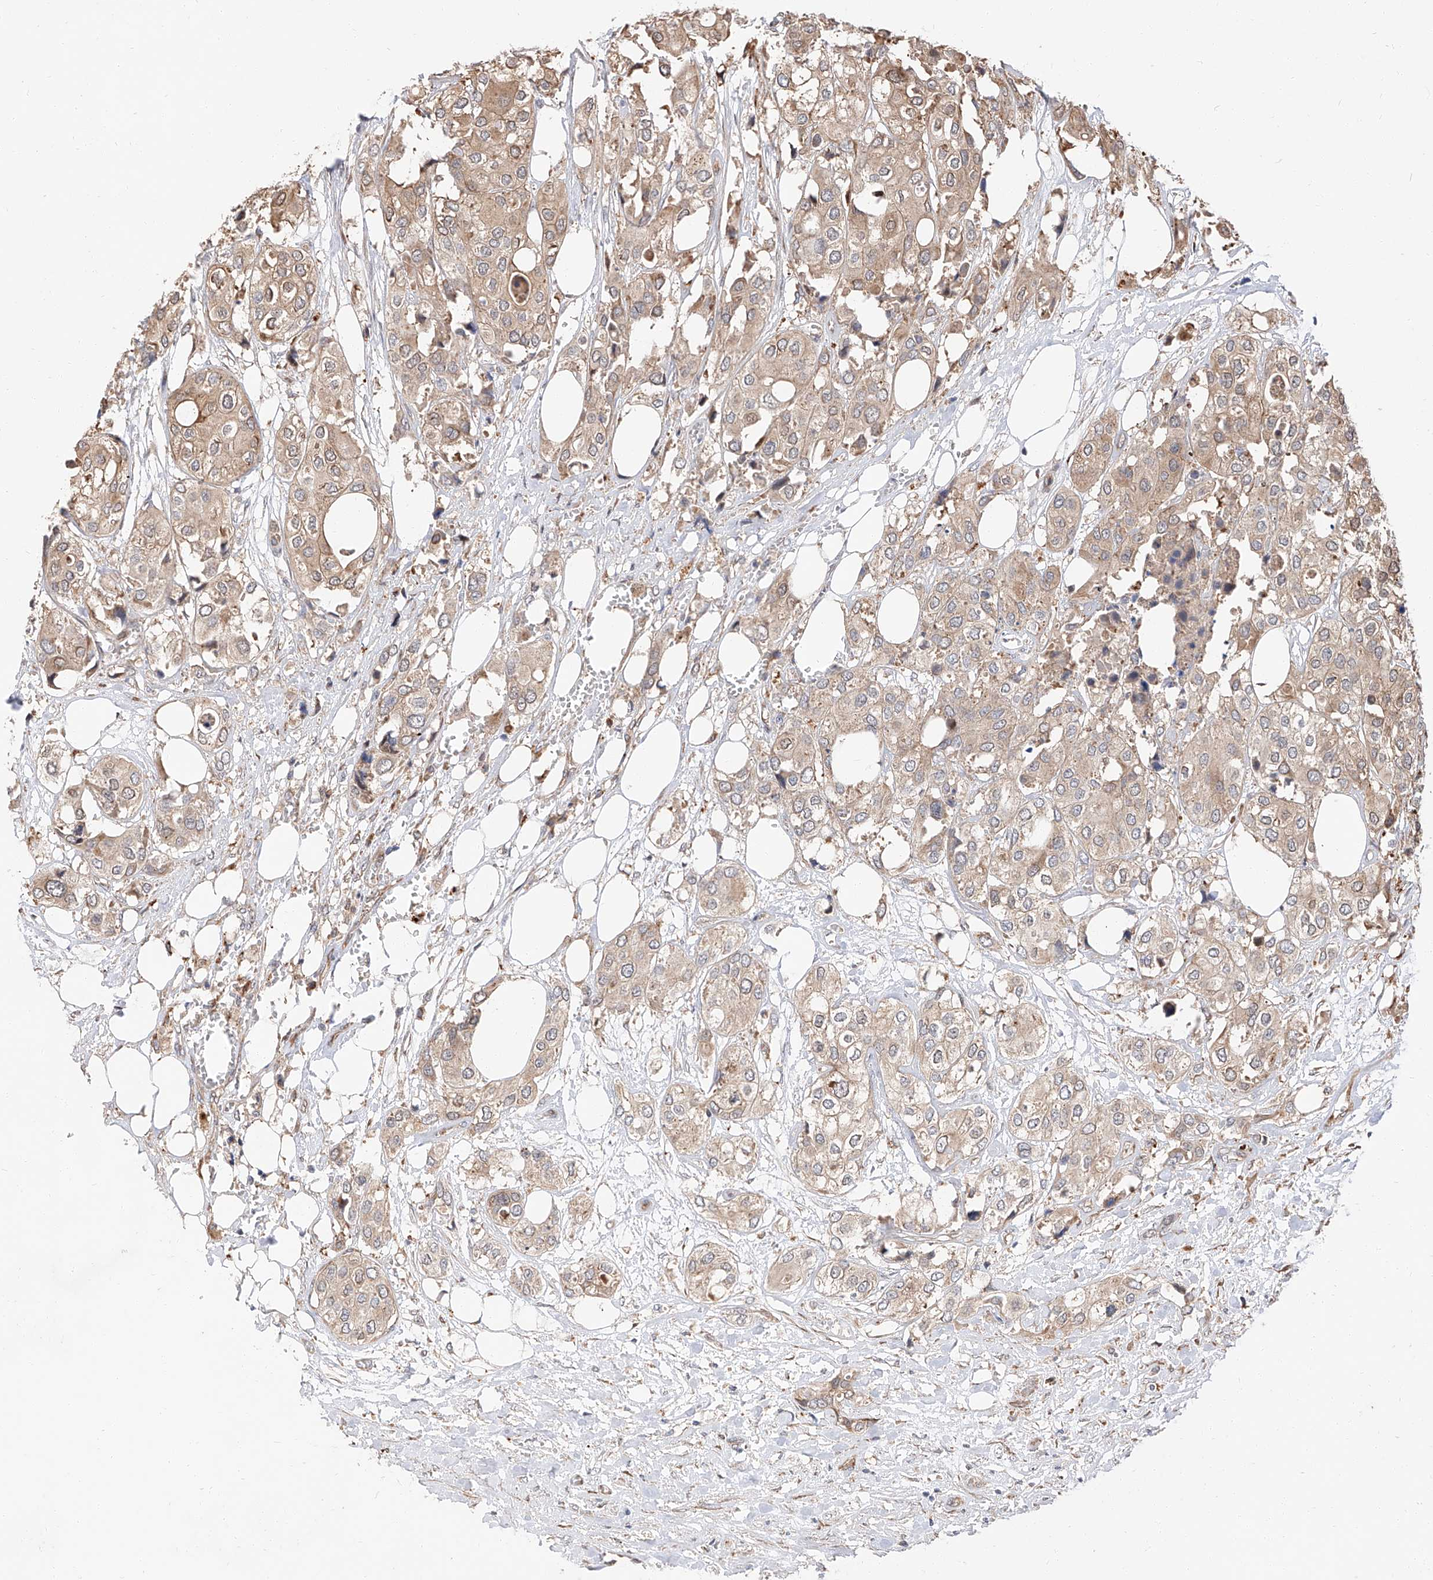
{"staining": {"intensity": "weak", "quantity": "25%-75%", "location": "cytoplasmic/membranous"}, "tissue": "urothelial cancer", "cell_type": "Tumor cells", "image_type": "cancer", "snomed": [{"axis": "morphology", "description": "Urothelial carcinoma, High grade"}, {"axis": "topography", "description": "Urinary bladder"}], "caption": "An immunohistochemistry micrograph of tumor tissue is shown. Protein staining in brown highlights weak cytoplasmic/membranous positivity in high-grade urothelial carcinoma within tumor cells.", "gene": "DIRAS3", "patient": {"sex": "male", "age": 64}}